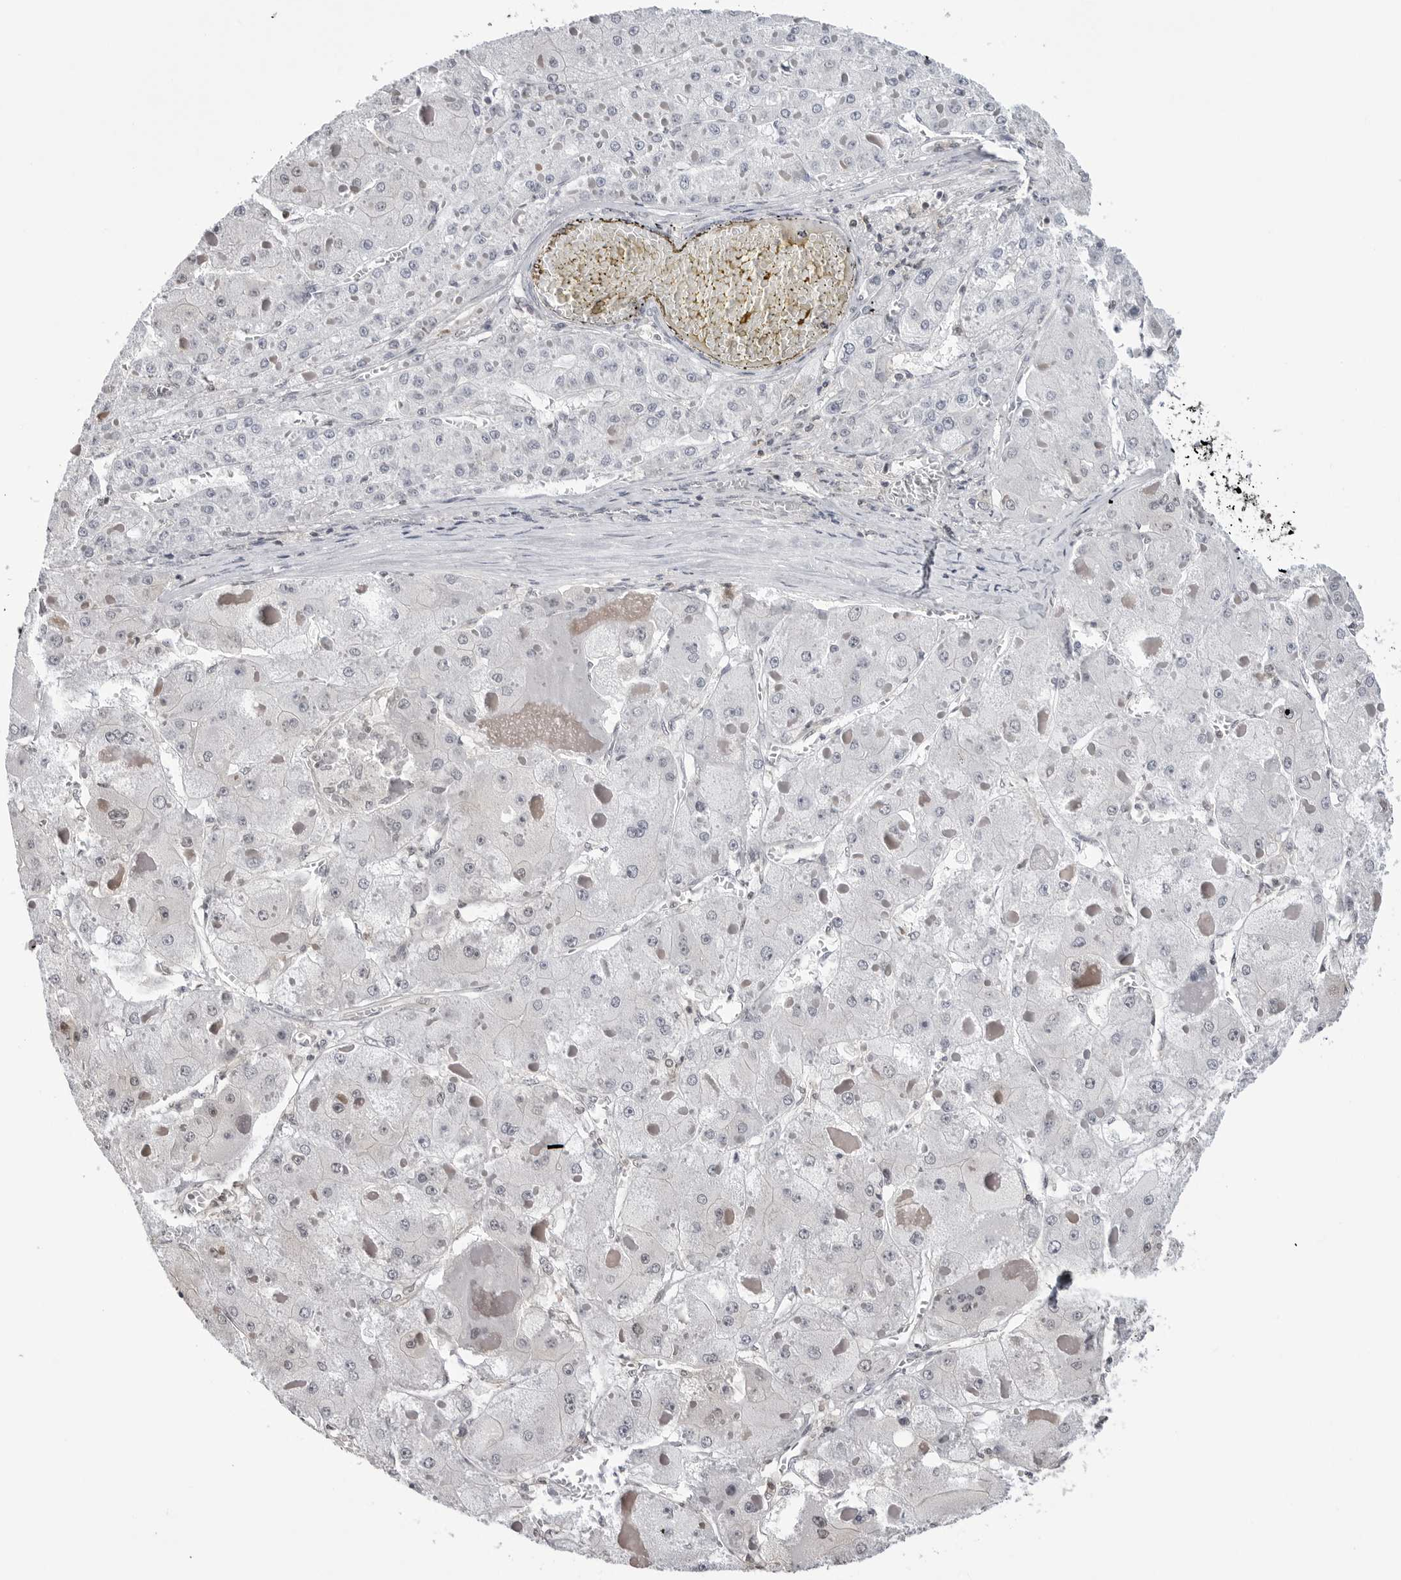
{"staining": {"intensity": "negative", "quantity": "none", "location": "none"}, "tissue": "liver cancer", "cell_type": "Tumor cells", "image_type": "cancer", "snomed": [{"axis": "morphology", "description": "Carcinoma, Hepatocellular, NOS"}, {"axis": "topography", "description": "Liver"}], "caption": "Immunohistochemical staining of liver cancer shows no significant expression in tumor cells. The staining was performed using DAB to visualize the protein expression in brown, while the nuclei were stained in blue with hematoxylin (Magnification: 20x).", "gene": "YWHAG", "patient": {"sex": "female", "age": 73}}